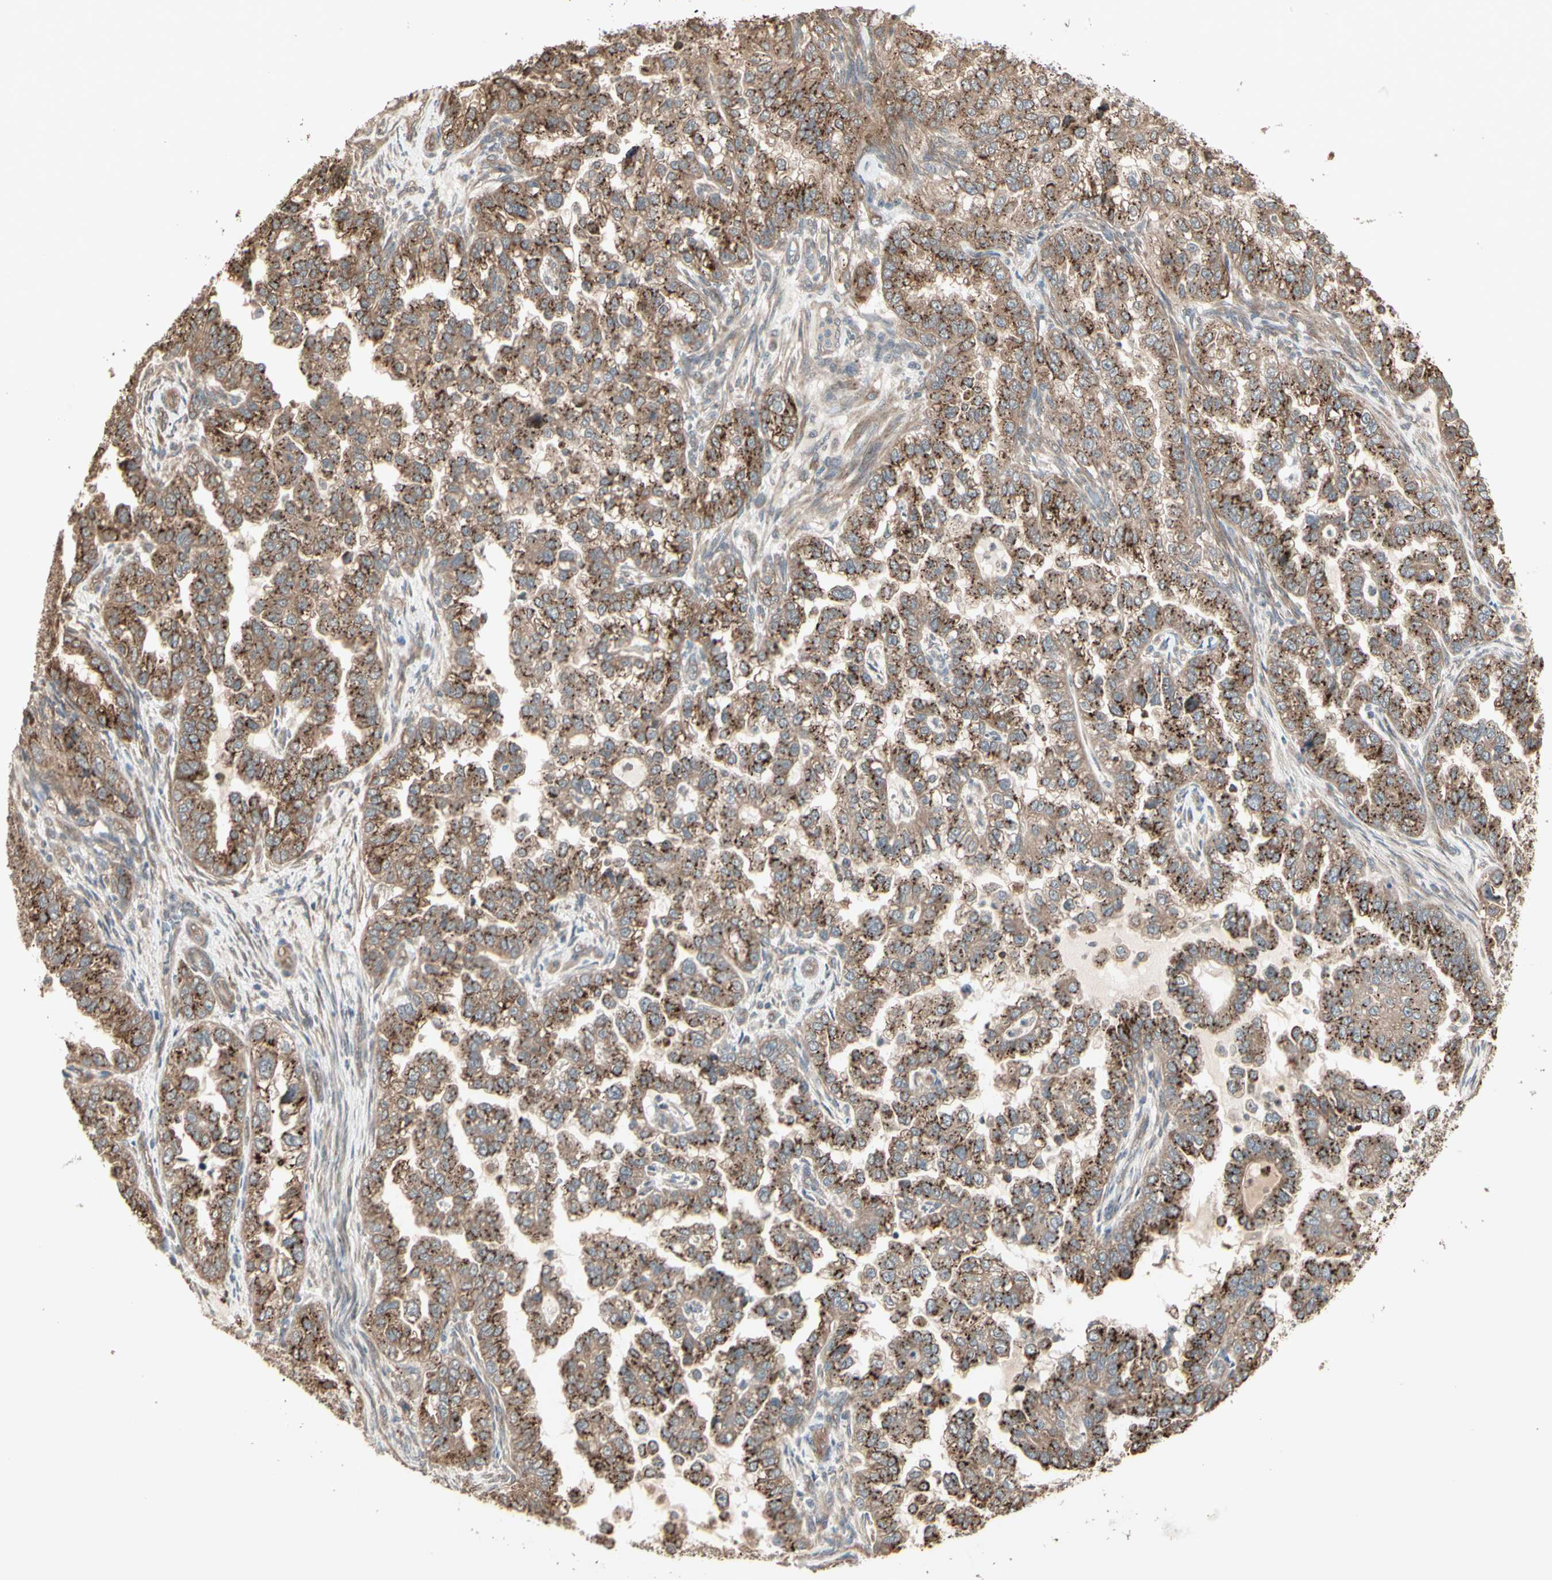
{"staining": {"intensity": "strong", "quantity": ">75%", "location": "cytoplasmic/membranous"}, "tissue": "endometrial cancer", "cell_type": "Tumor cells", "image_type": "cancer", "snomed": [{"axis": "morphology", "description": "Adenocarcinoma, NOS"}, {"axis": "topography", "description": "Endometrium"}], "caption": "An image of endometrial adenocarcinoma stained for a protein exhibits strong cytoplasmic/membranous brown staining in tumor cells. Nuclei are stained in blue.", "gene": "GALNT3", "patient": {"sex": "female", "age": 85}}